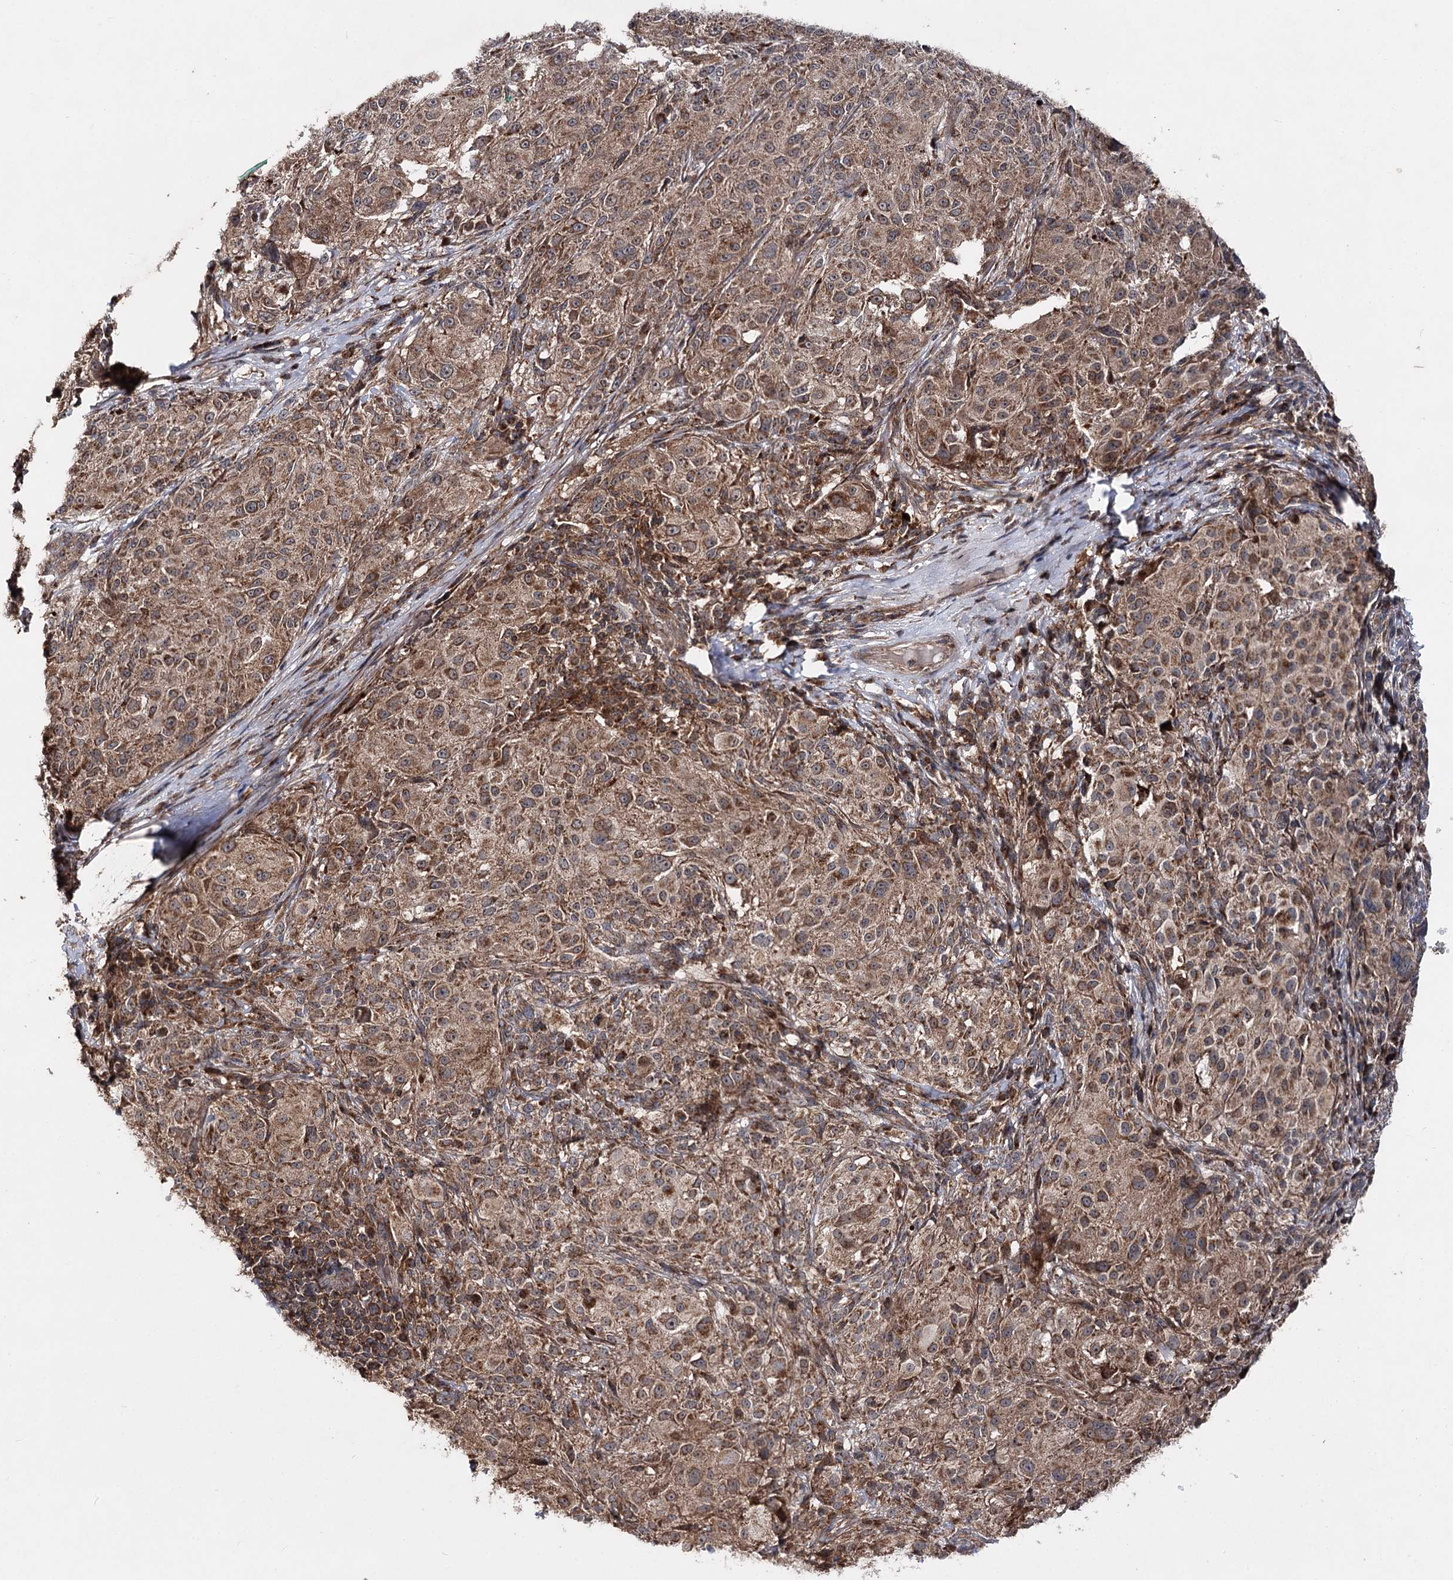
{"staining": {"intensity": "moderate", "quantity": ">75%", "location": "cytoplasmic/membranous"}, "tissue": "melanoma", "cell_type": "Tumor cells", "image_type": "cancer", "snomed": [{"axis": "morphology", "description": "Necrosis, NOS"}, {"axis": "morphology", "description": "Malignant melanoma, NOS"}, {"axis": "topography", "description": "Skin"}], "caption": "Protein analysis of melanoma tissue shows moderate cytoplasmic/membranous expression in approximately >75% of tumor cells.", "gene": "MINDY3", "patient": {"sex": "female", "age": 87}}